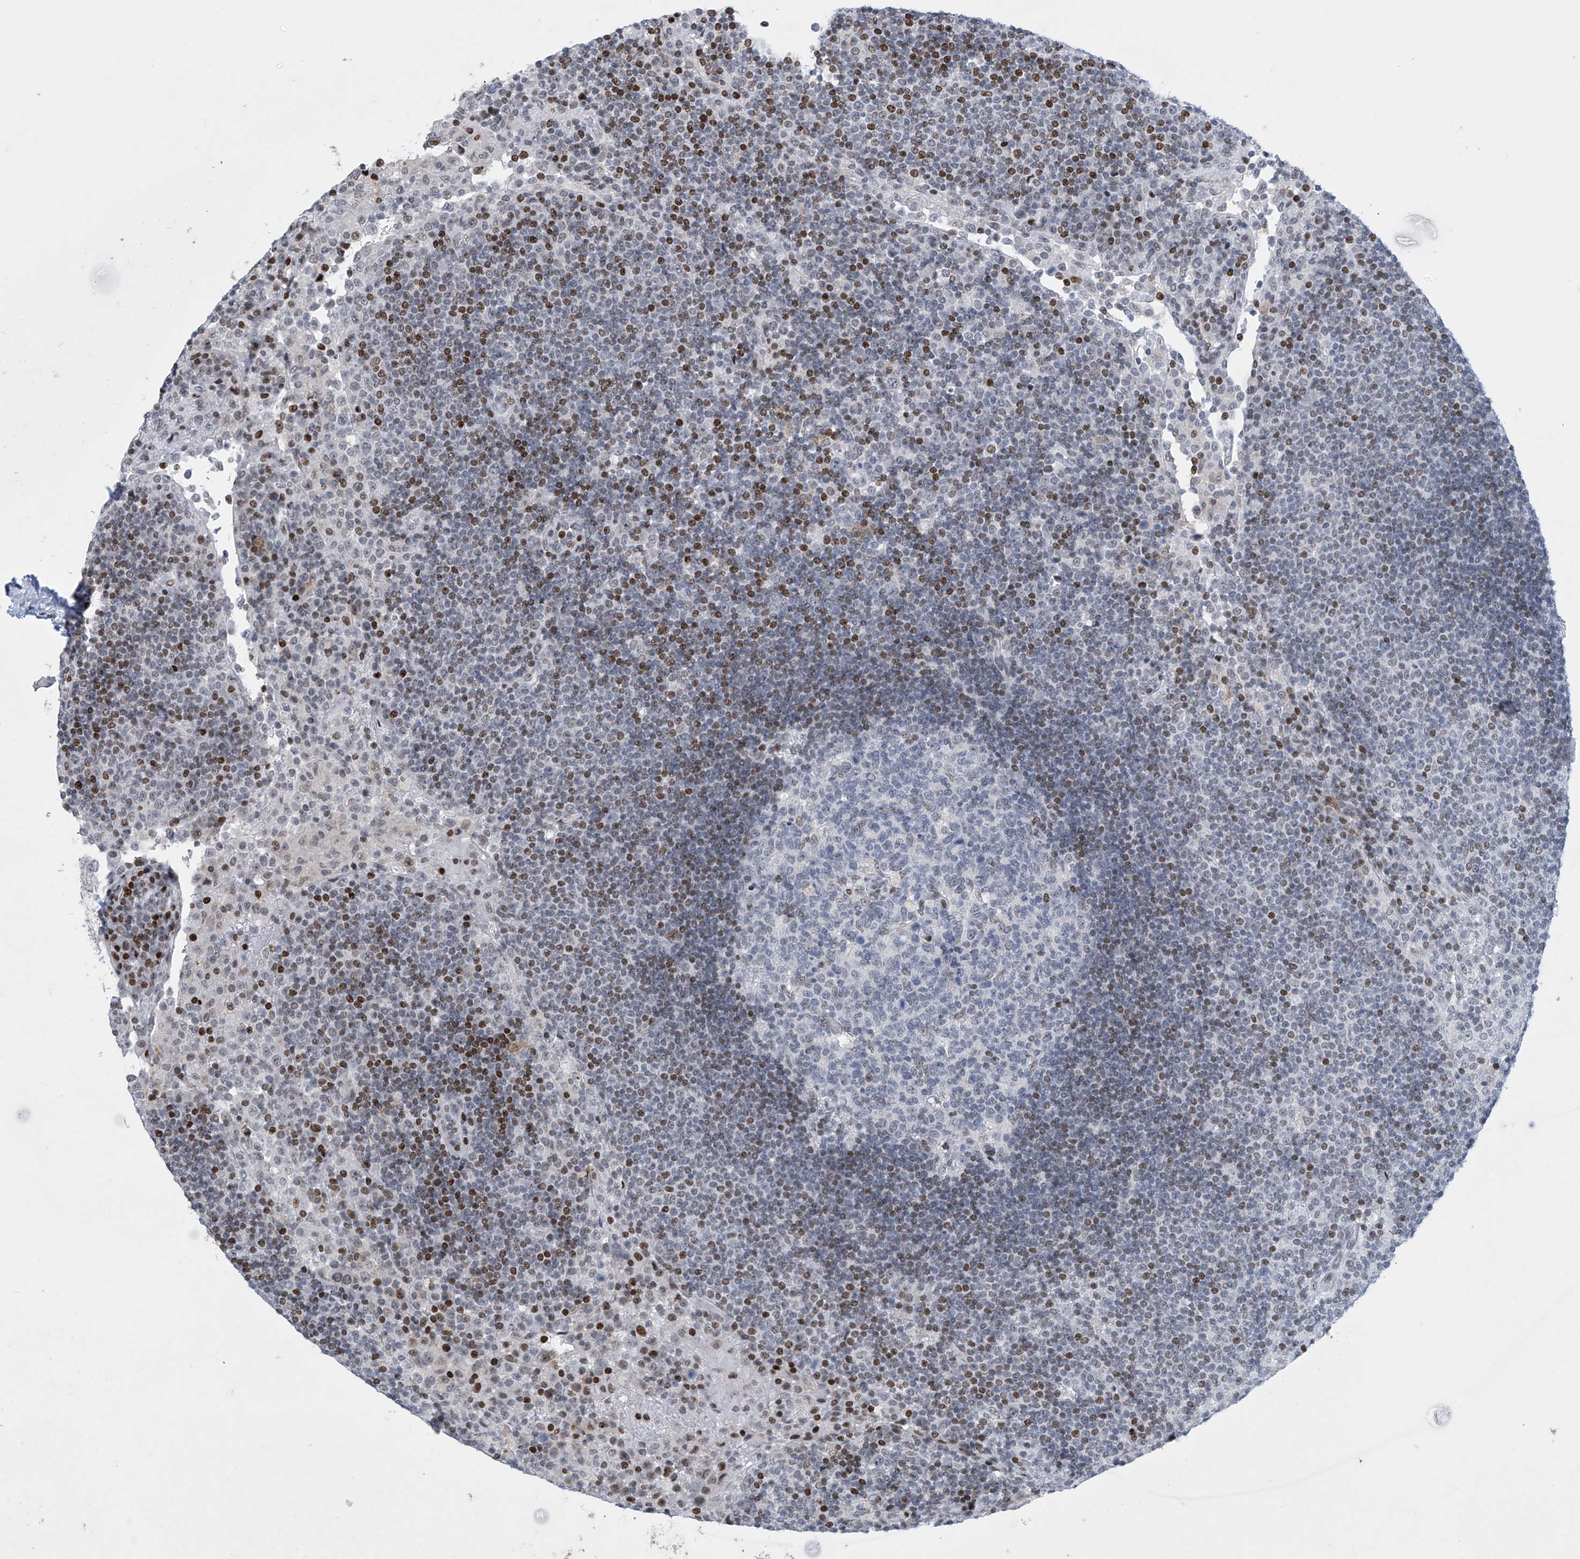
{"staining": {"intensity": "negative", "quantity": "none", "location": "none"}, "tissue": "lymph node", "cell_type": "Germinal center cells", "image_type": "normal", "snomed": [{"axis": "morphology", "description": "Normal tissue, NOS"}, {"axis": "topography", "description": "Lymph node"}], "caption": "DAB (3,3'-diaminobenzidine) immunohistochemical staining of benign human lymph node reveals no significant expression in germinal center cells.", "gene": "RFX7", "patient": {"sex": "female", "age": 53}}